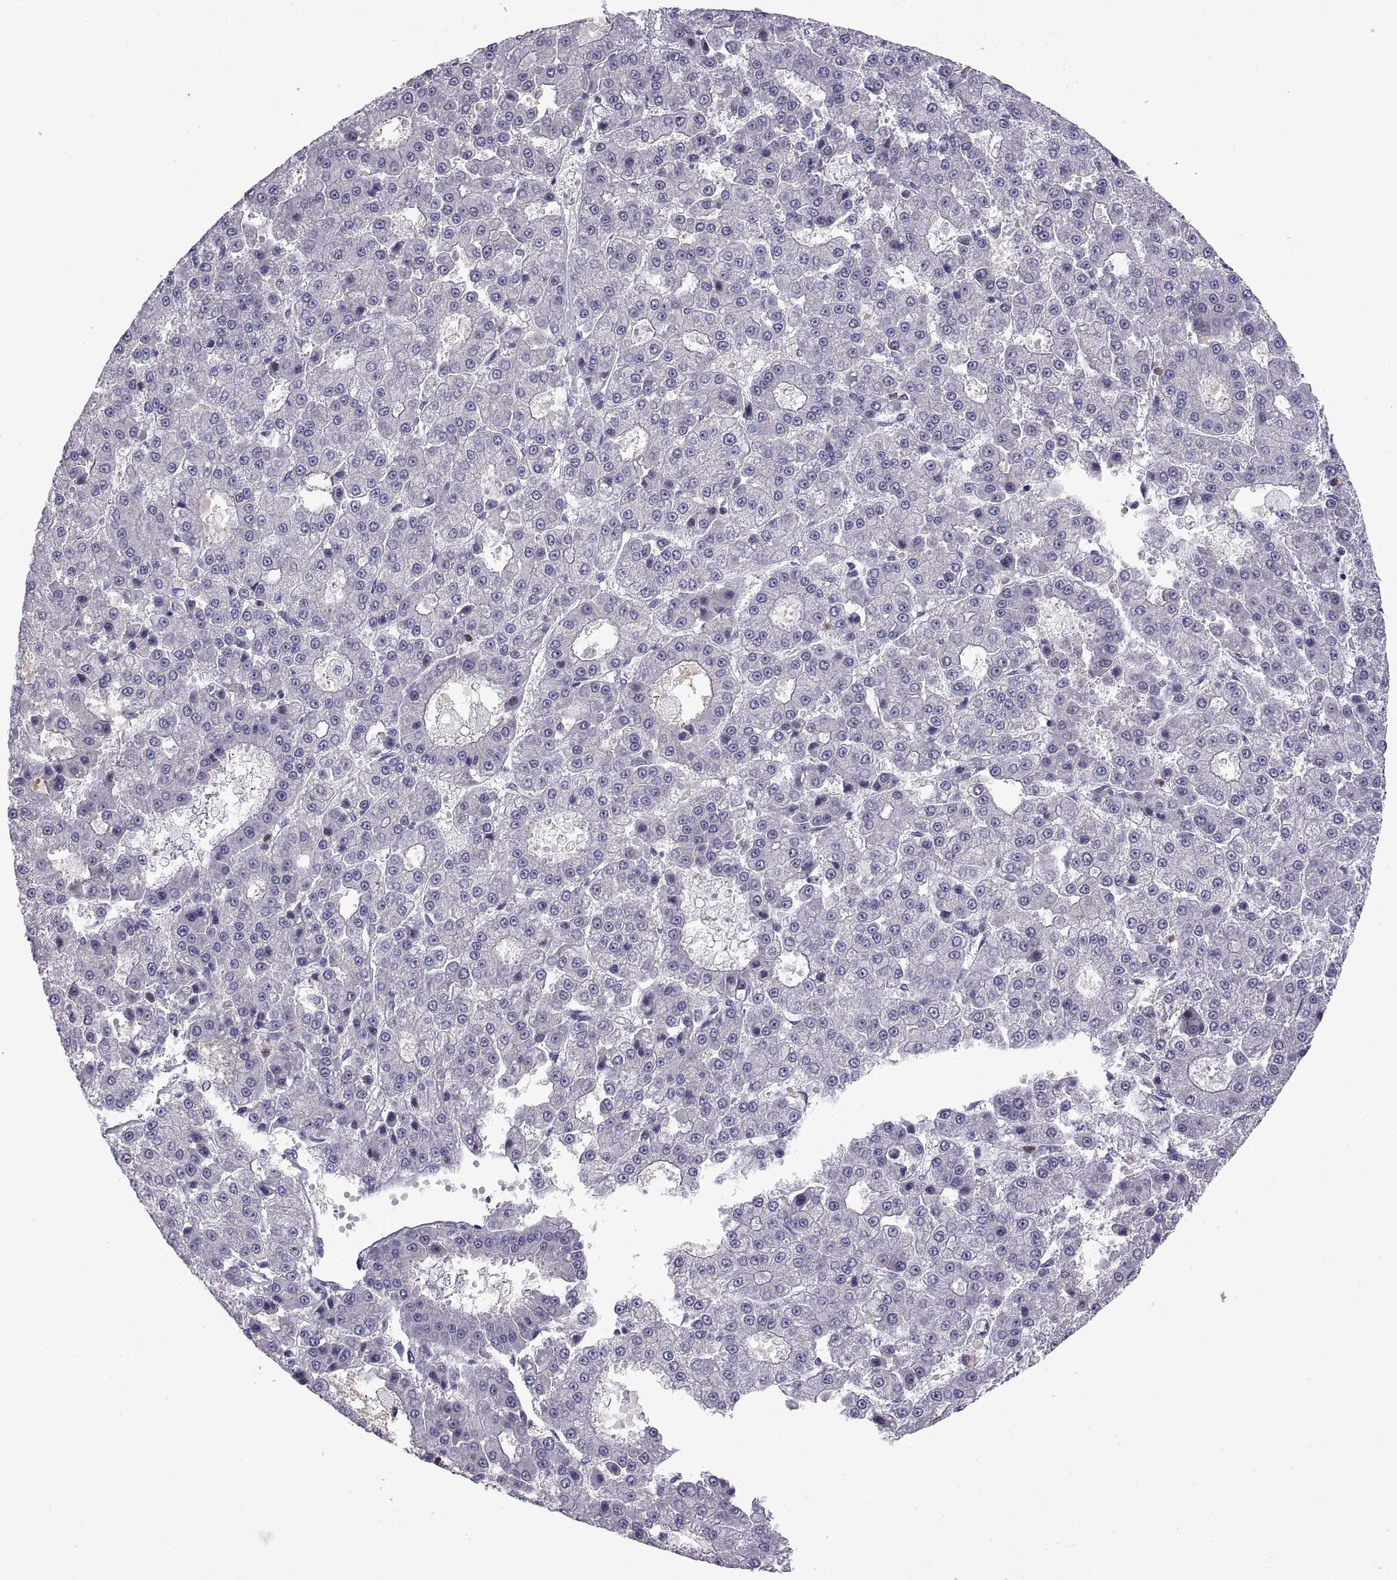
{"staining": {"intensity": "negative", "quantity": "none", "location": "none"}, "tissue": "liver cancer", "cell_type": "Tumor cells", "image_type": "cancer", "snomed": [{"axis": "morphology", "description": "Carcinoma, Hepatocellular, NOS"}, {"axis": "topography", "description": "Liver"}], "caption": "Liver cancer (hepatocellular carcinoma) stained for a protein using IHC demonstrates no staining tumor cells.", "gene": "PKP1", "patient": {"sex": "male", "age": 70}}